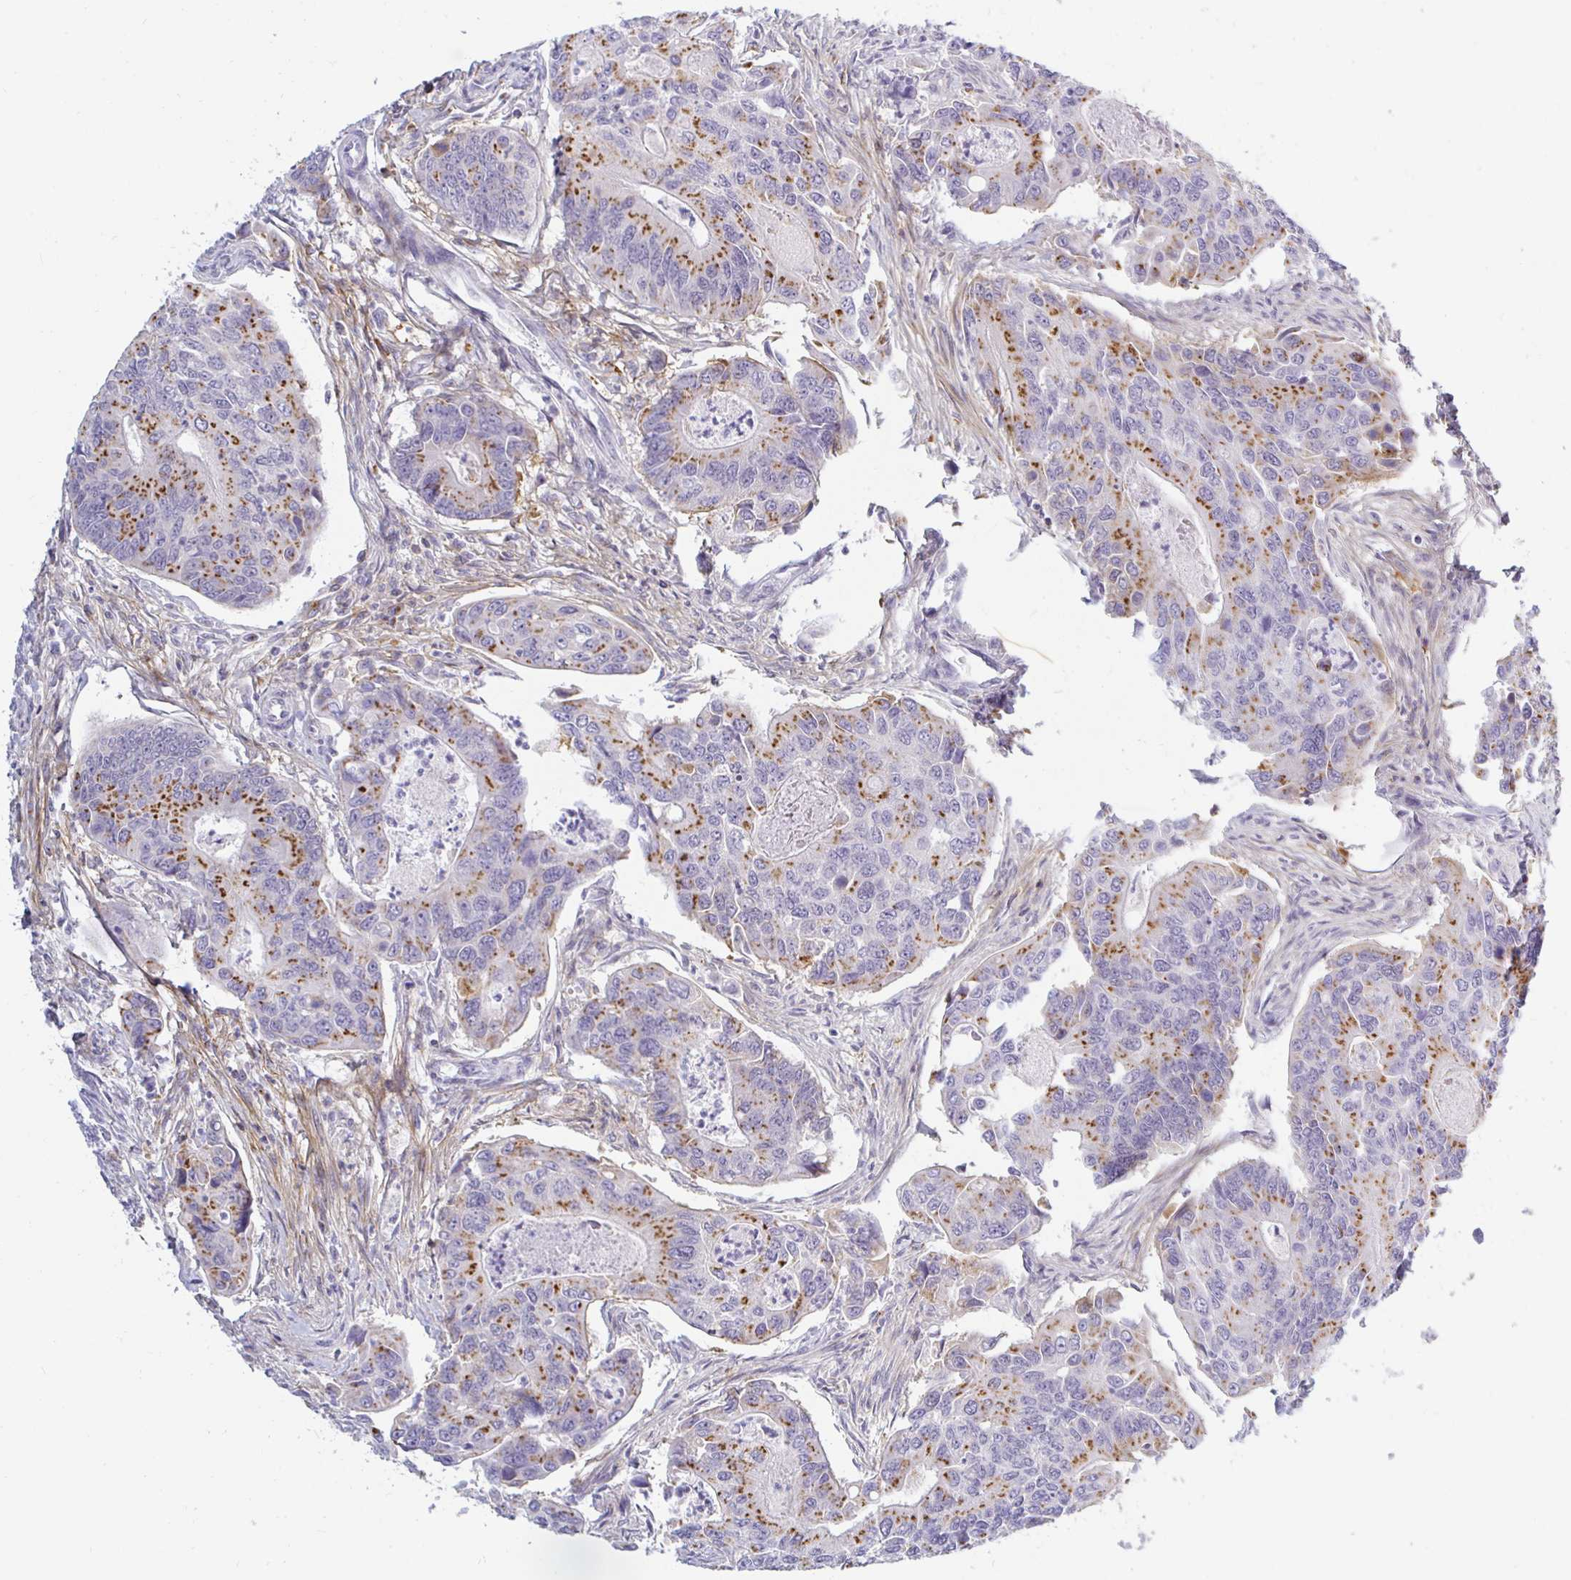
{"staining": {"intensity": "moderate", "quantity": ">75%", "location": "cytoplasmic/membranous"}, "tissue": "colorectal cancer", "cell_type": "Tumor cells", "image_type": "cancer", "snomed": [{"axis": "morphology", "description": "Adenocarcinoma, NOS"}, {"axis": "topography", "description": "Colon"}], "caption": "Colorectal adenocarcinoma stained with IHC exhibits moderate cytoplasmic/membranous expression in about >75% of tumor cells.", "gene": "OR51D1", "patient": {"sex": "female", "age": 67}}